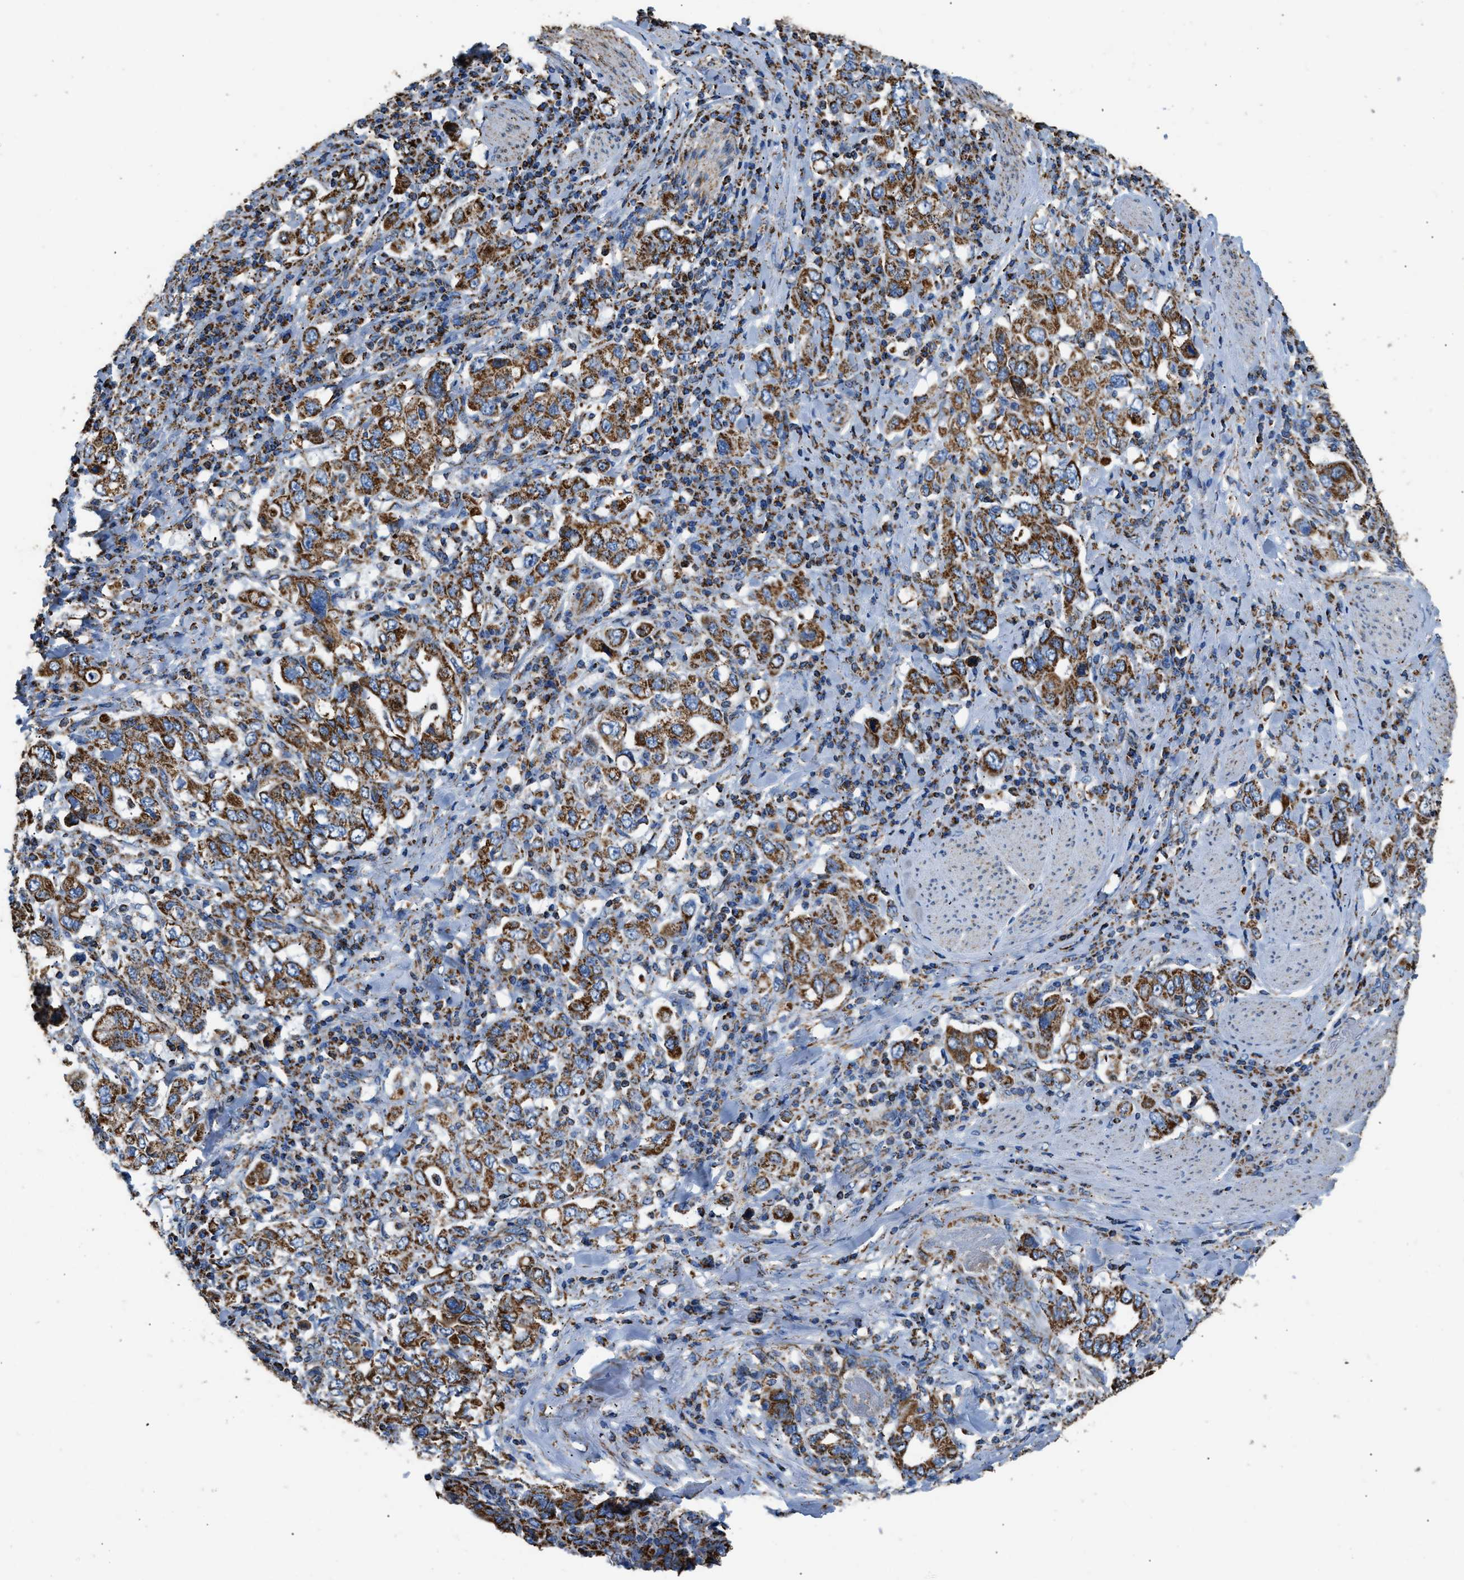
{"staining": {"intensity": "moderate", "quantity": ">75%", "location": "cytoplasmic/membranous"}, "tissue": "stomach cancer", "cell_type": "Tumor cells", "image_type": "cancer", "snomed": [{"axis": "morphology", "description": "Adenocarcinoma, NOS"}, {"axis": "topography", "description": "Stomach, upper"}], "caption": "The immunohistochemical stain shows moderate cytoplasmic/membranous positivity in tumor cells of adenocarcinoma (stomach) tissue. Using DAB (3,3'-diaminobenzidine) (brown) and hematoxylin (blue) stains, captured at high magnification using brightfield microscopy.", "gene": "IRX6", "patient": {"sex": "male", "age": 62}}